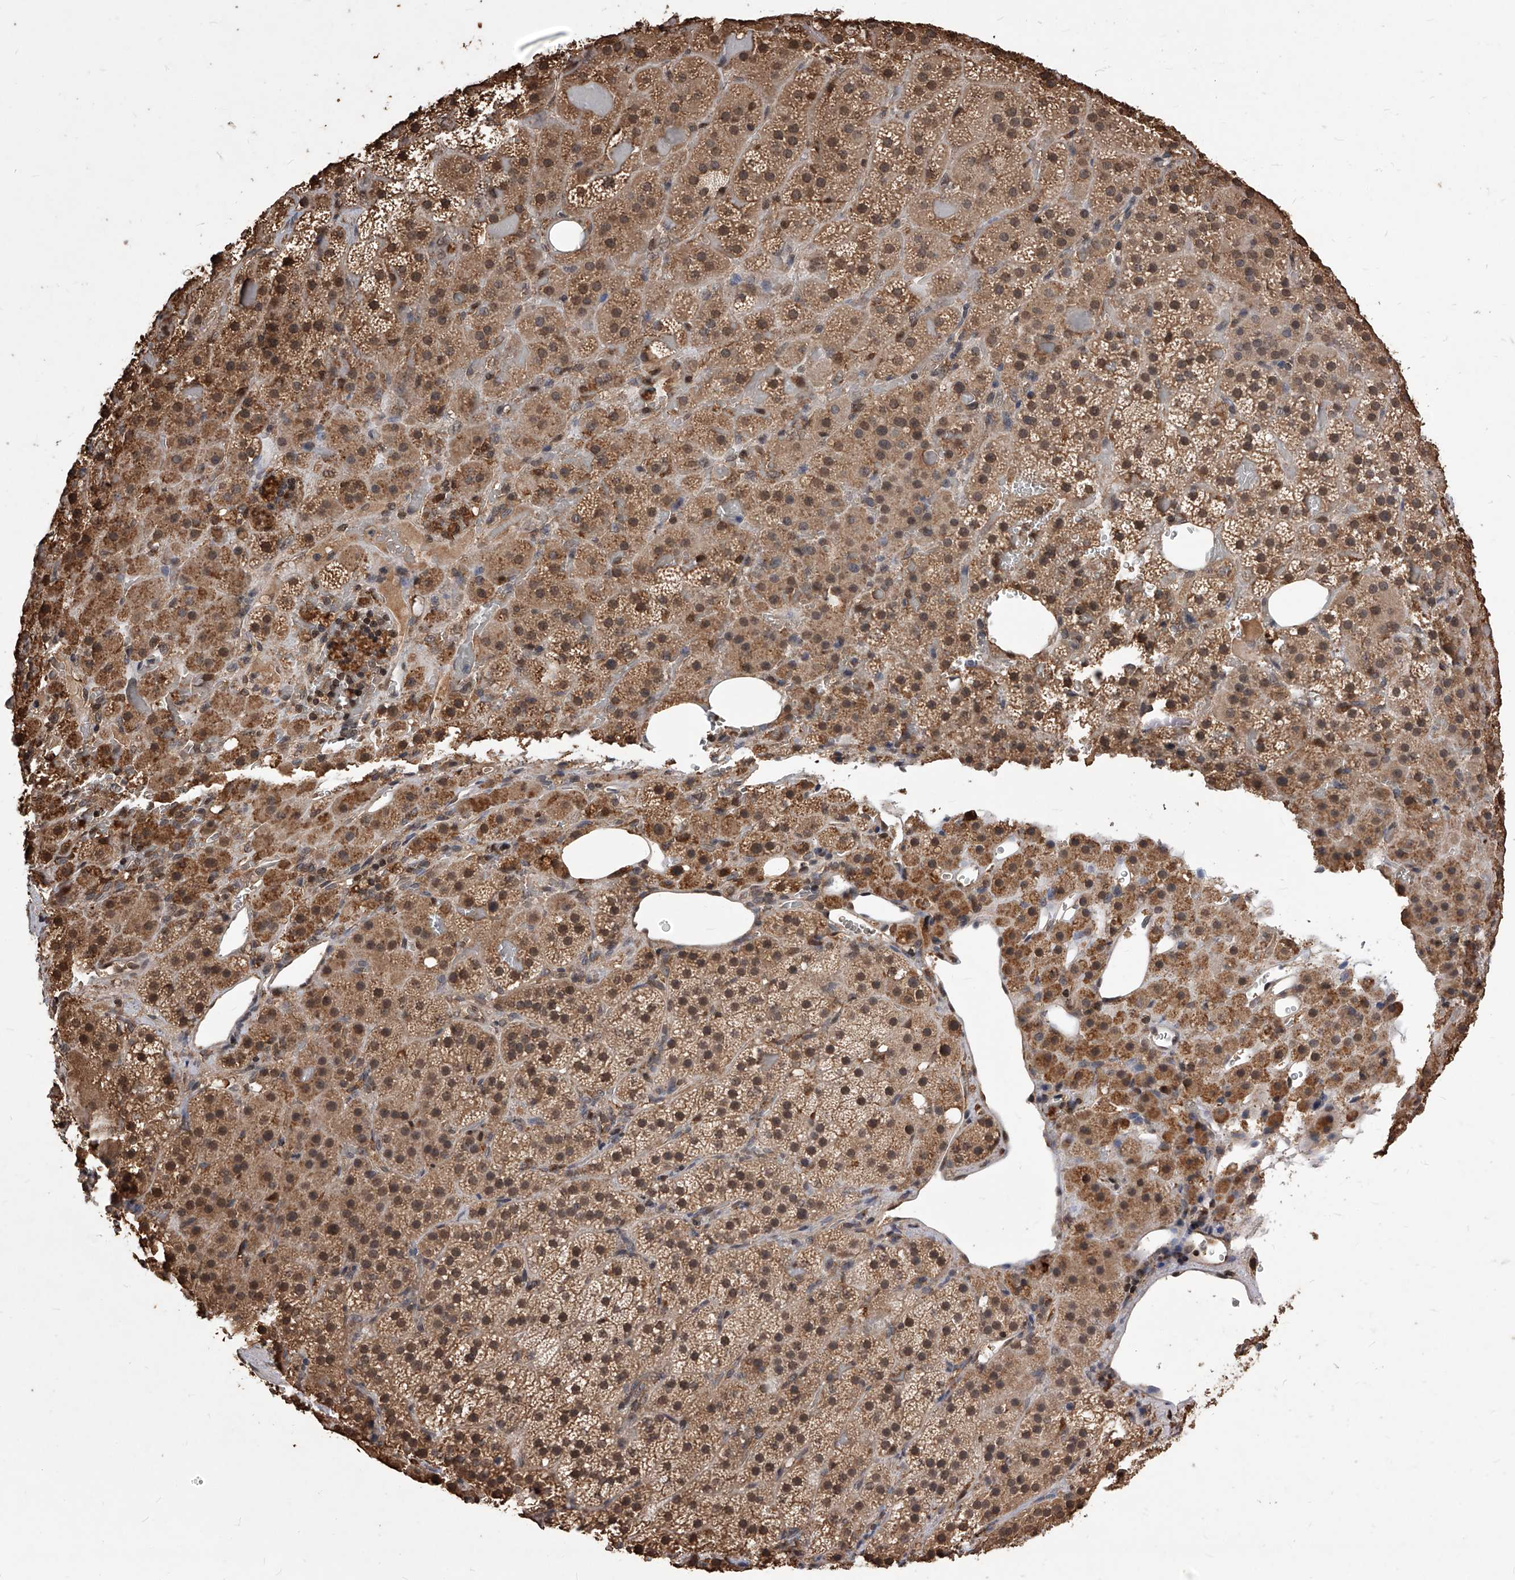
{"staining": {"intensity": "moderate", "quantity": ">75%", "location": "cytoplasmic/membranous,nuclear"}, "tissue": "adrenal gland", "cell_type": "Glandular cells", "image_type": "normal", "snomed": [{"axis": "morphology", "description": "Normal tissue, NOS"}, {"axis": "topography", "description": "Adrenal gland"}], "caption": "The histopathology image exhibits a brown stain indicating the presence of a protein in the cytoplasmic/membranous,nuclear of glandular cells in adrenal gland. Nuclei are stained in blue.", "gene": "ID1", "patient": {"sex": "female", "age": 59}}